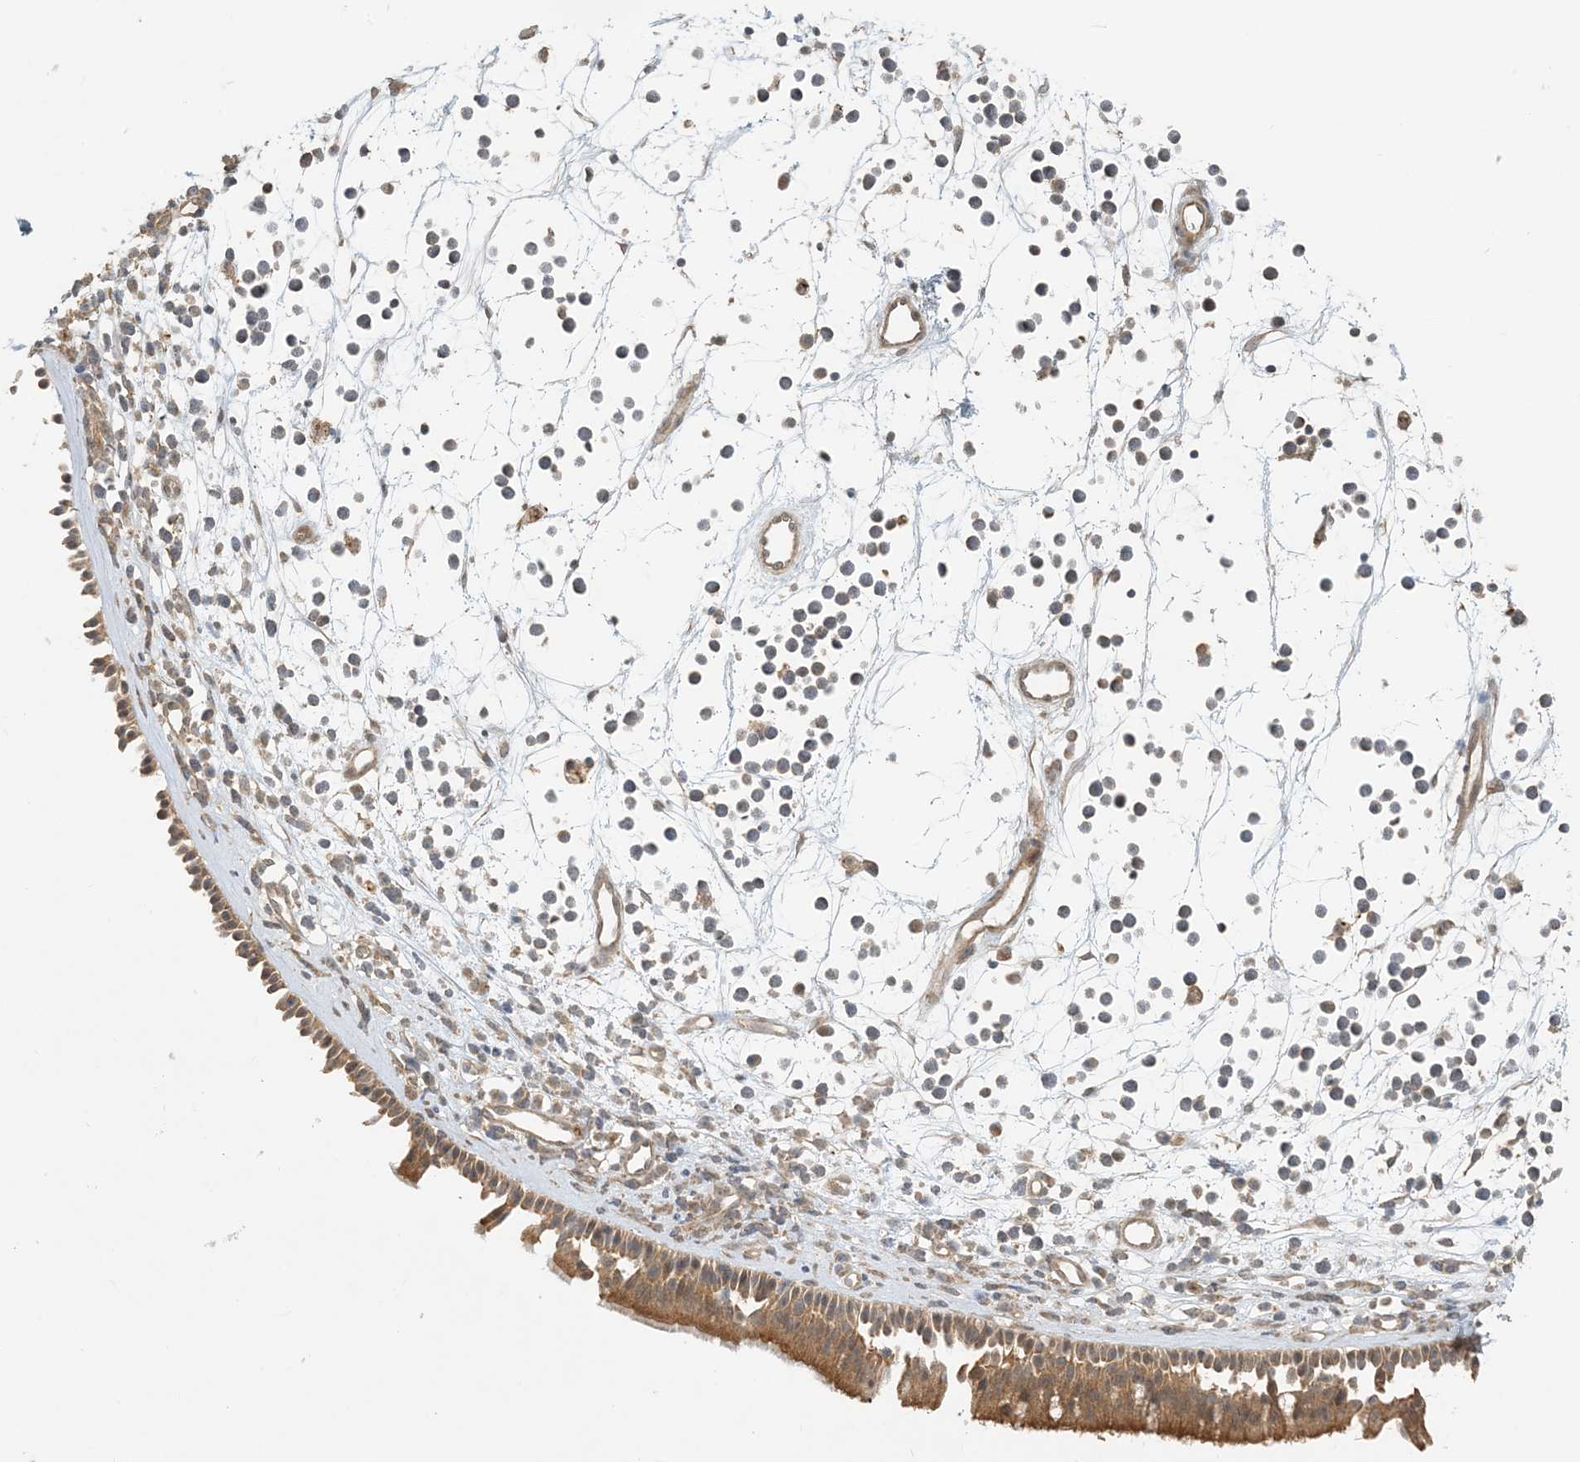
{"staining": {"intensity": "moderate", "quantity": ">75%", "location": "cytoplasmic/membranous"}, "tissue": "nasopharynx", "cell_type": "Respiratory epithelial cells", "image_type": "normal", "snomed": [{"axis": "morphology", "description": "Normal tissue, NOS"}, {"axis": "morphology", "description": "Inflammation, NOS"}, {"axis": "morphology", "description": "Malignant melanoma, Metastatic site"}, {"axis": "topography", "description": "Nasopharynx"}], "caption": "Nasopharynx was stained to show a protein in brown. There is medium levels of moderate cytoplasmic/membranous expression in approximately >75% of respiratory epithelial cells.", "gene": "OBI1", "patient": {"sex": "male", "age": 70}}